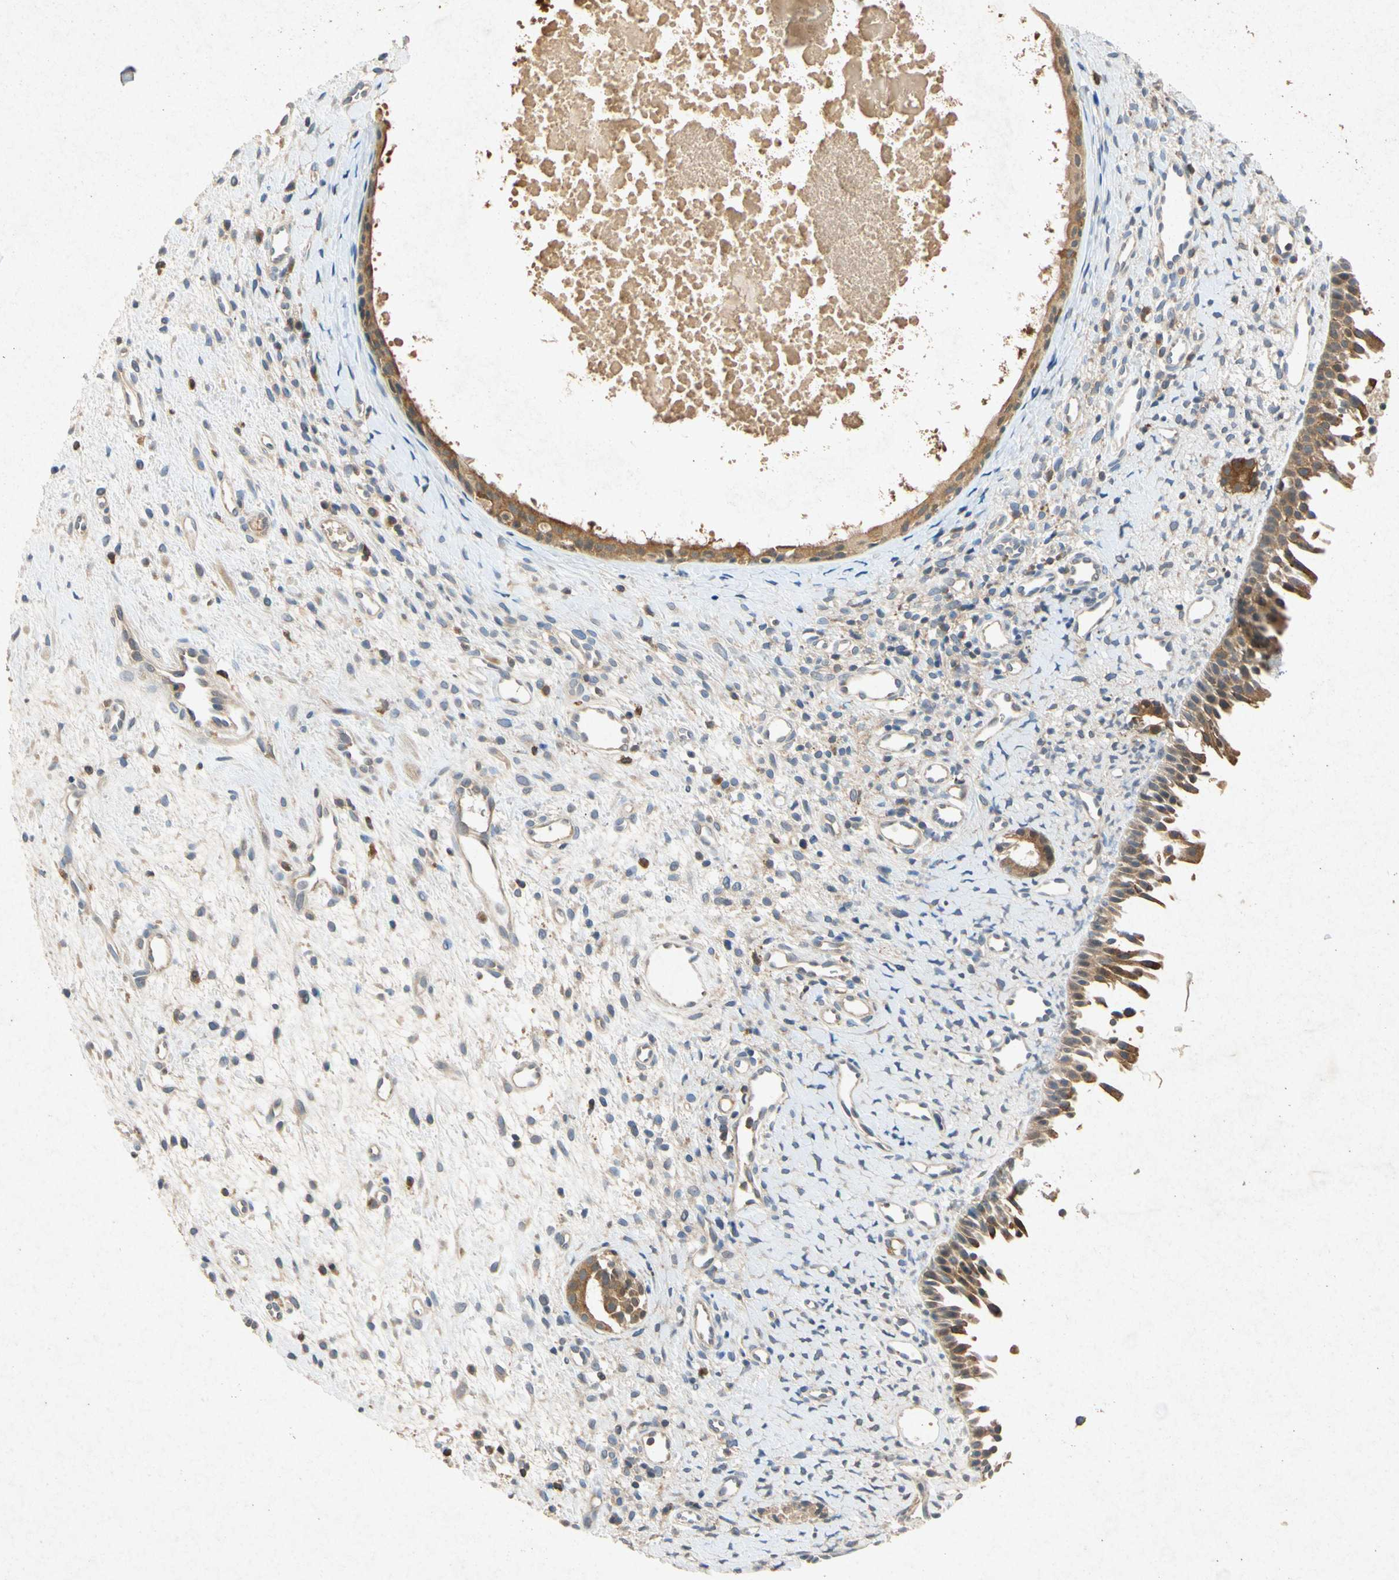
{"staining": {"intensity": "moderate", "quantity": ">75%", "location": "cytoplasmic/membranous"}, "tissue": "nasopharynx", "cell_type": "Respiratory epithelial cells", "image_type": "normal", "snomed": [{"axis": "morphology", "description": "Normal tissue, NOS"}, {"axis": "topography", "description": "Nasopharynx"}], "caption": "High-power microscopy captured an immunohistochemistry photomicrograph of unremarkable nasopharynx, revealing moderate cytoplasmic/membranous positivity in approximately >75% of respiratory epithelial cells.", "gene": "RPS6KA1", "patient": {"sex": "male", "age": 22}}